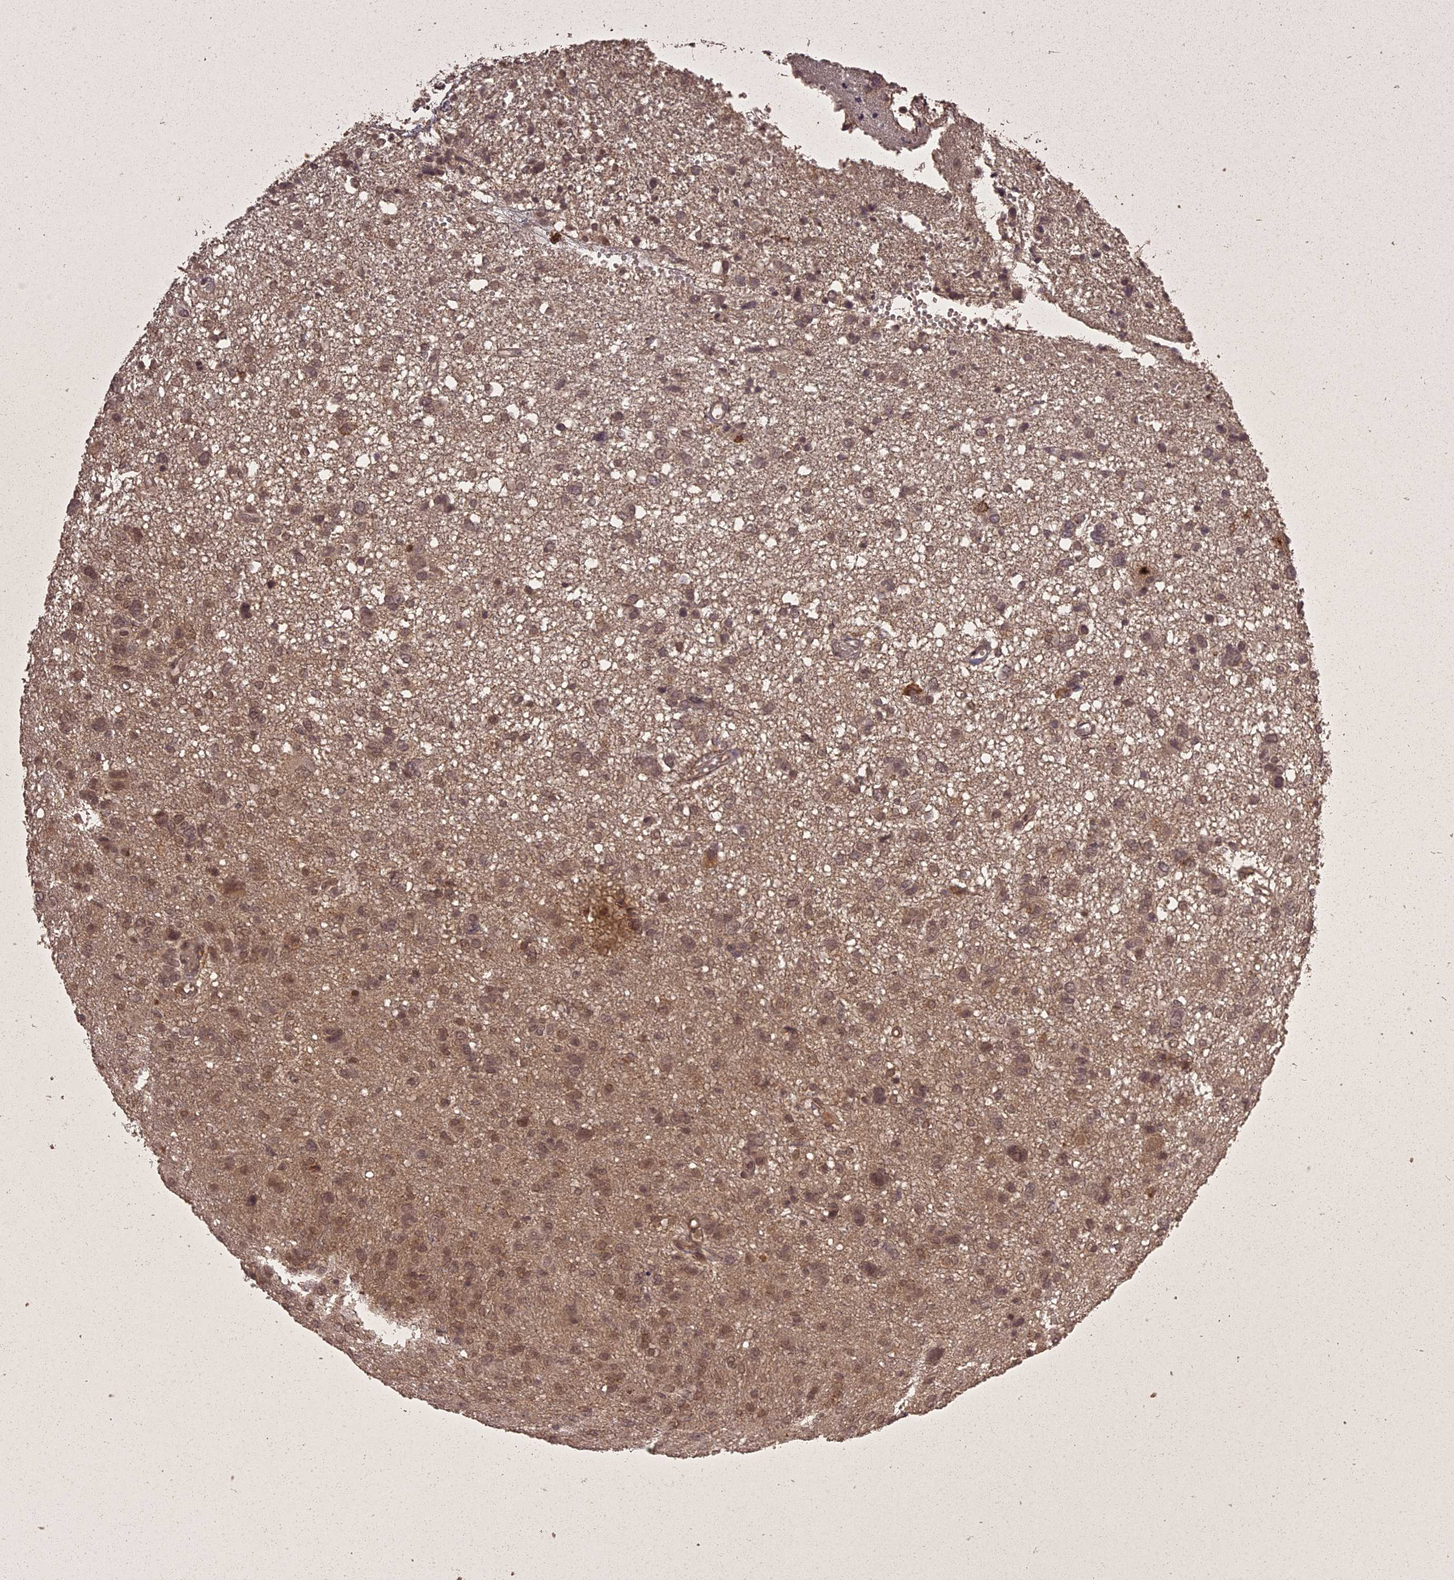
{"staining": {"intensity": "moderate", "quantity": "25%-75%", "location": "cytoplasmic/membranous,nuclear"}, "tissue": "glioma", "cell_type": "Tumor cells", "image_type": "cancer", "snomed": [{"axis": "morphology", "description": "Glioma, malignant, High grade"}, {"axis": "topography", "description": "Brain"}], "caption": "Immunohistochemistry staining of glioma, which reveals medium levels of moderate cytoplasmic/membranous and nuclear expression in about 25%-75% of tumor cells indicating moderate cytoplasmic/membranous and nuclear protein staining. The staining was performed using DAB (brown) for protein detection and nuclei were counterstained in hematoxylin (blue).", "gene": "ING5", "patient": {"sex": "female", "age": 59}}